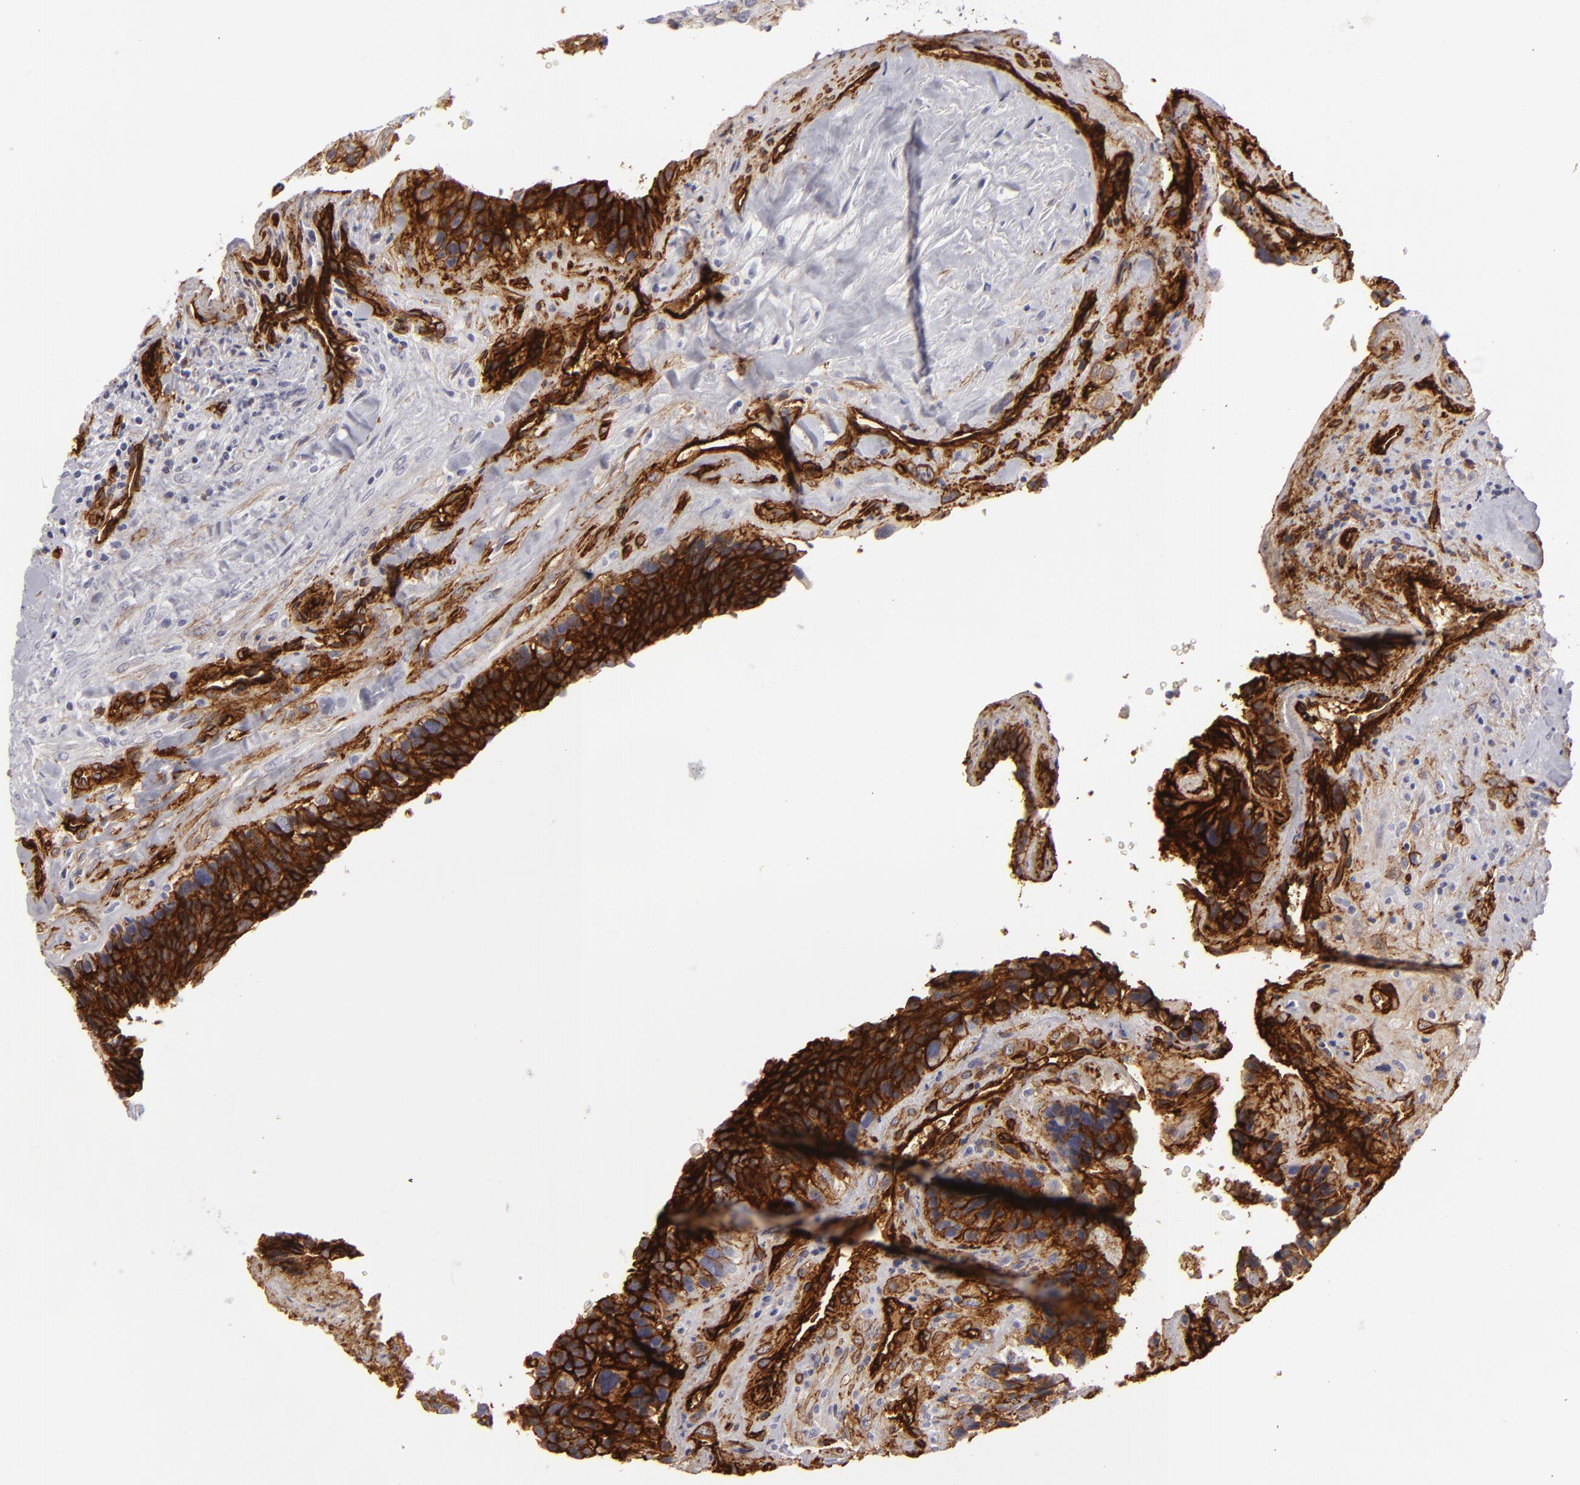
{"staining": {"intensity": "strong", "quantity": ">75%", "location": "cytoplasmic/membranous"}, "tissue": "breast cancer", "cell_type": "Tumor cells", "image_type": "cancer", "snomed": [{"axis": "morphology", "description": "Neoplasm, malignant, NOS"}, {"axis": "topography", "description": "Breast"}], "caption": "Strong cytoplasmic/membranous staining for a protein is identified in approximately >75% of tumor cells of breast neoplasm (malignant) using IHC.", "gene": "MCAM", "patient": {"sex": "female", "age": 50}}